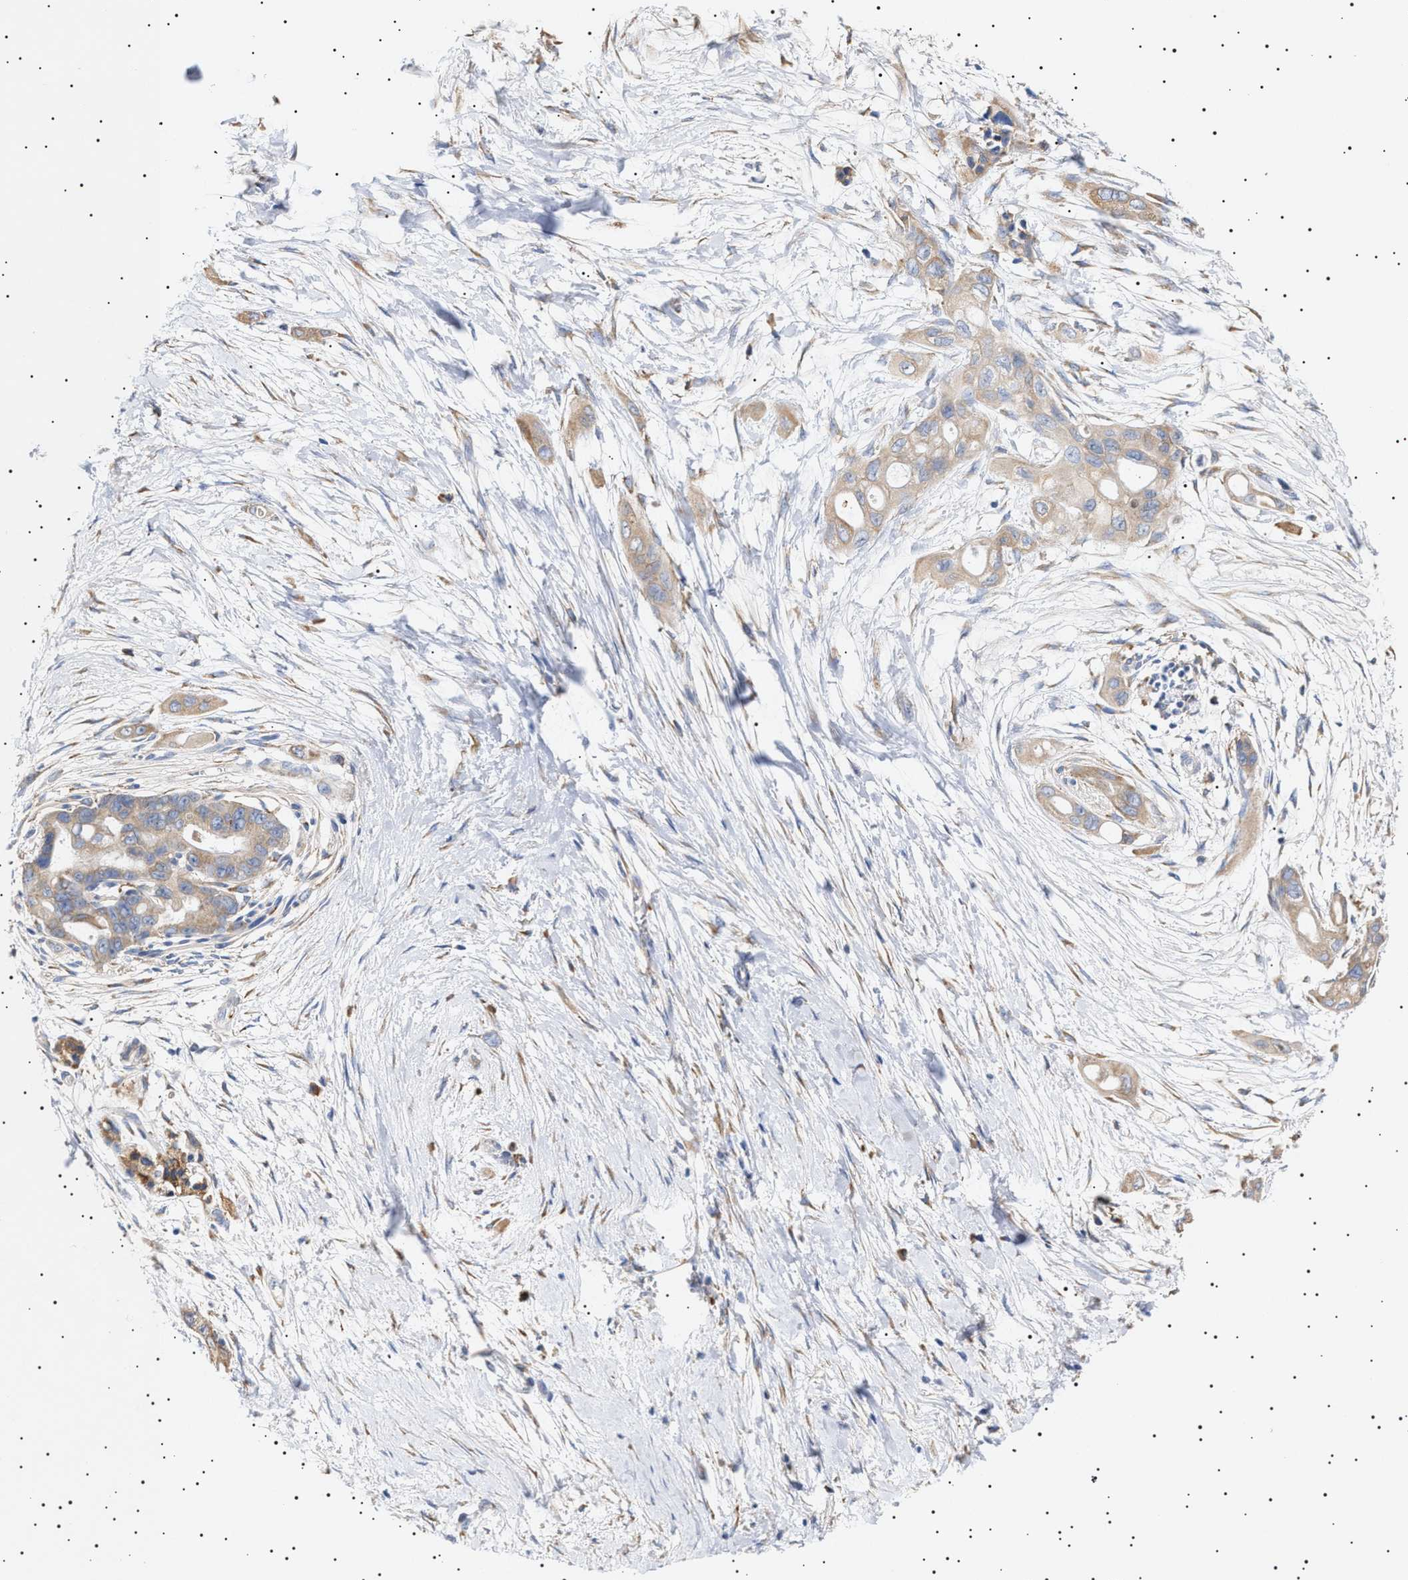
{"staining": {"intensity": "weak", "quantity": "<25%", "location": "cytoplasmic/membranous"}, "tissue": "pancreatic cancer", "cell_type": "Tumor cells", "image_type": "cancer", "snomed": [{"axis": "morphology", "description": "Adenocarcinoma, NOS"}, {"axis": "topography", "description": "Pancreas"}], "caption": "Immunohistochemical staining of human pancreatic cancer (adenocarcinoma) exhibits no significant expression in tumor cells.", "gene": "ERCC6L2", "patient": {"sex": "male", "age": 59}}